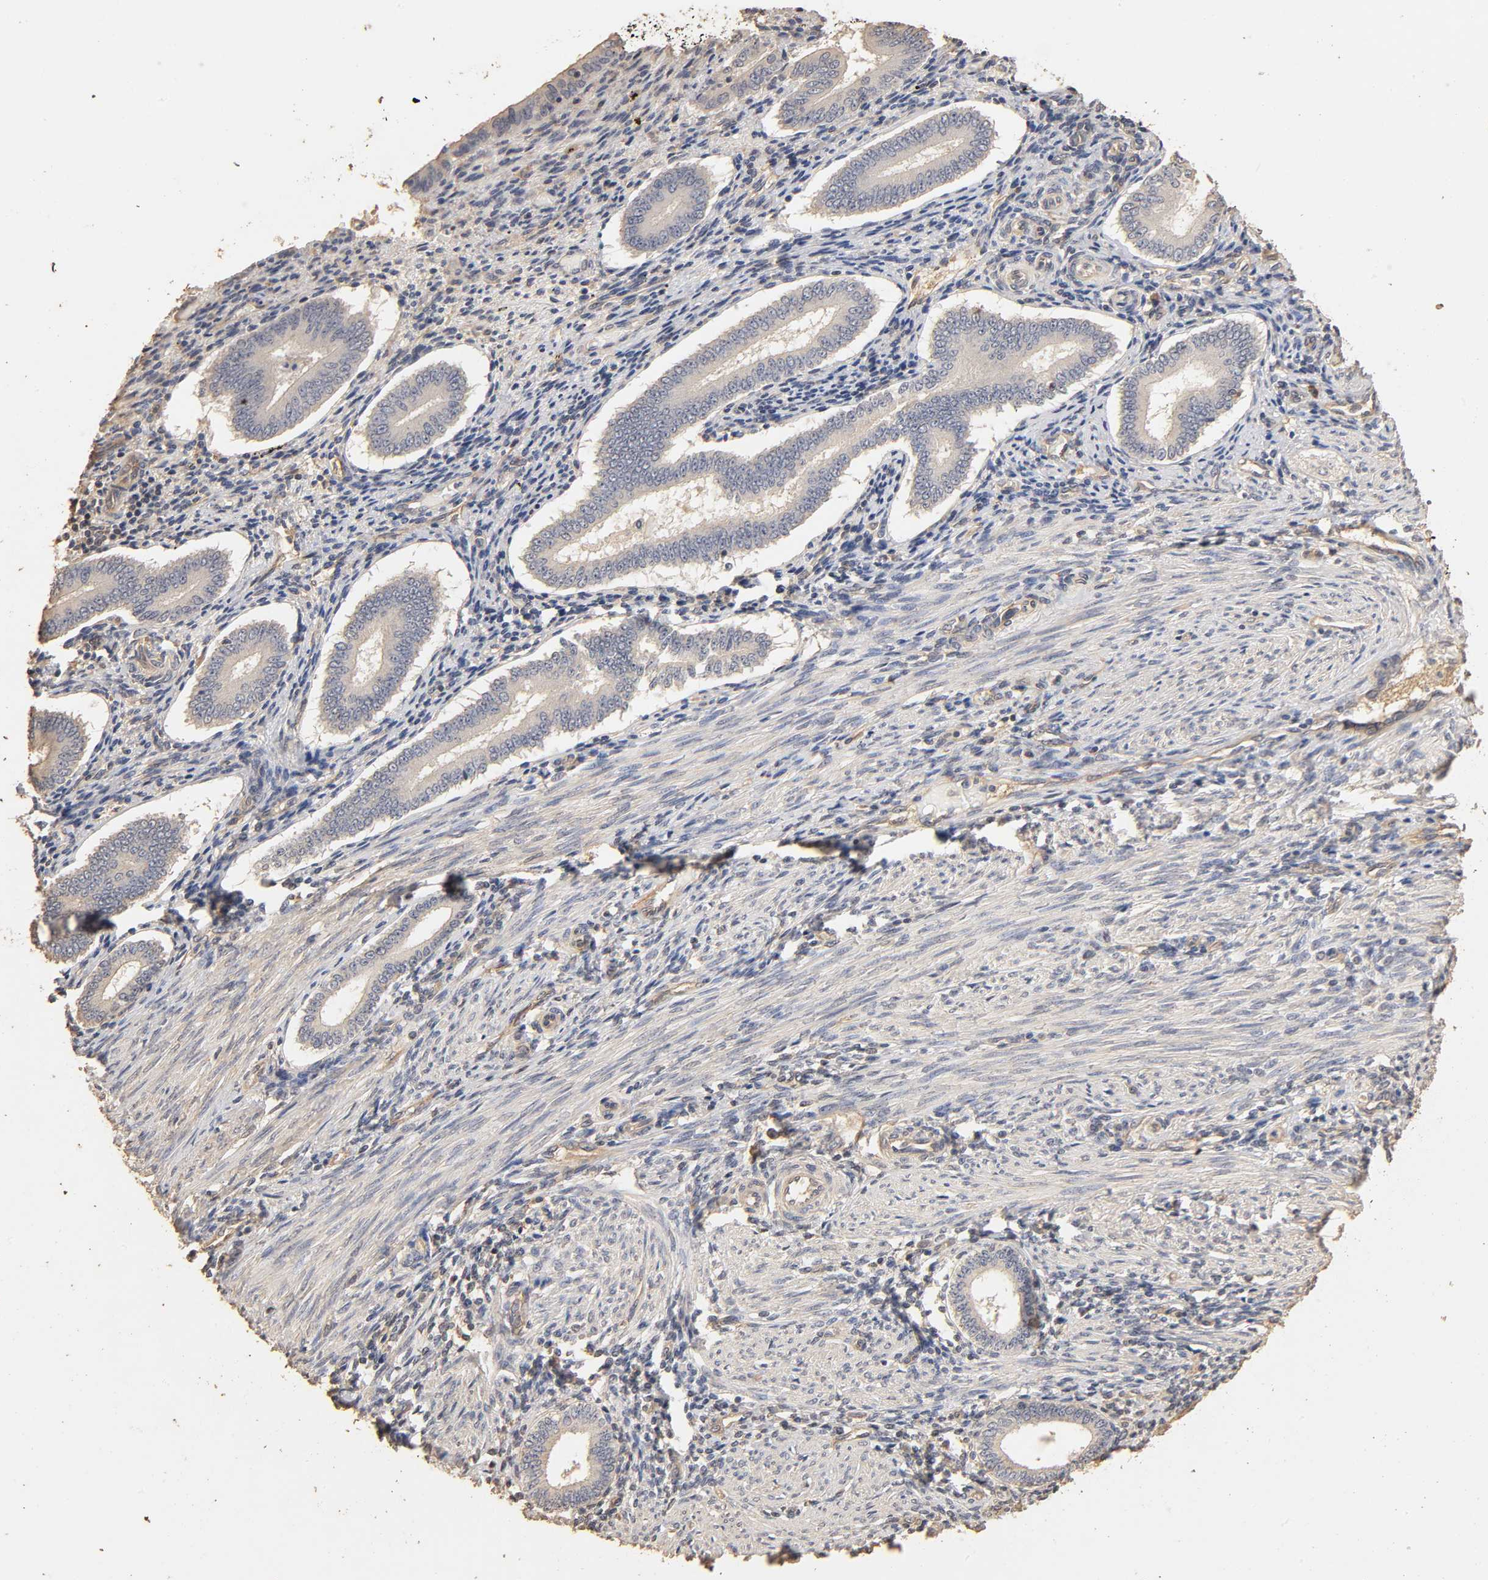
{"staining": {"intensity": "weak", "quantity": "25%-75%", "location": "cytoplasmic/membranous"}, "tissue": "endometrium", "cell_type": "Cells in endometrial stroma", "image_type": "normal", "snomed": [{"axis": "morphology", "description": "Normal tissue, NOS"}, {"axis": "topography", "description": "Endometrium"}], "caption": "Unremarkable endometrium displays weak cytoplasmic/membranous staining in approximately 25%-75% of cells in endometrial stroma, visualized by immunohistochemistry. The staining is performed using DAB brown chromogen to label protein expression. The nuclei are counter-stained blue using hematoxylin.", "gene": "VSIG4", "patient": {"sex": "female", "age": 42}}